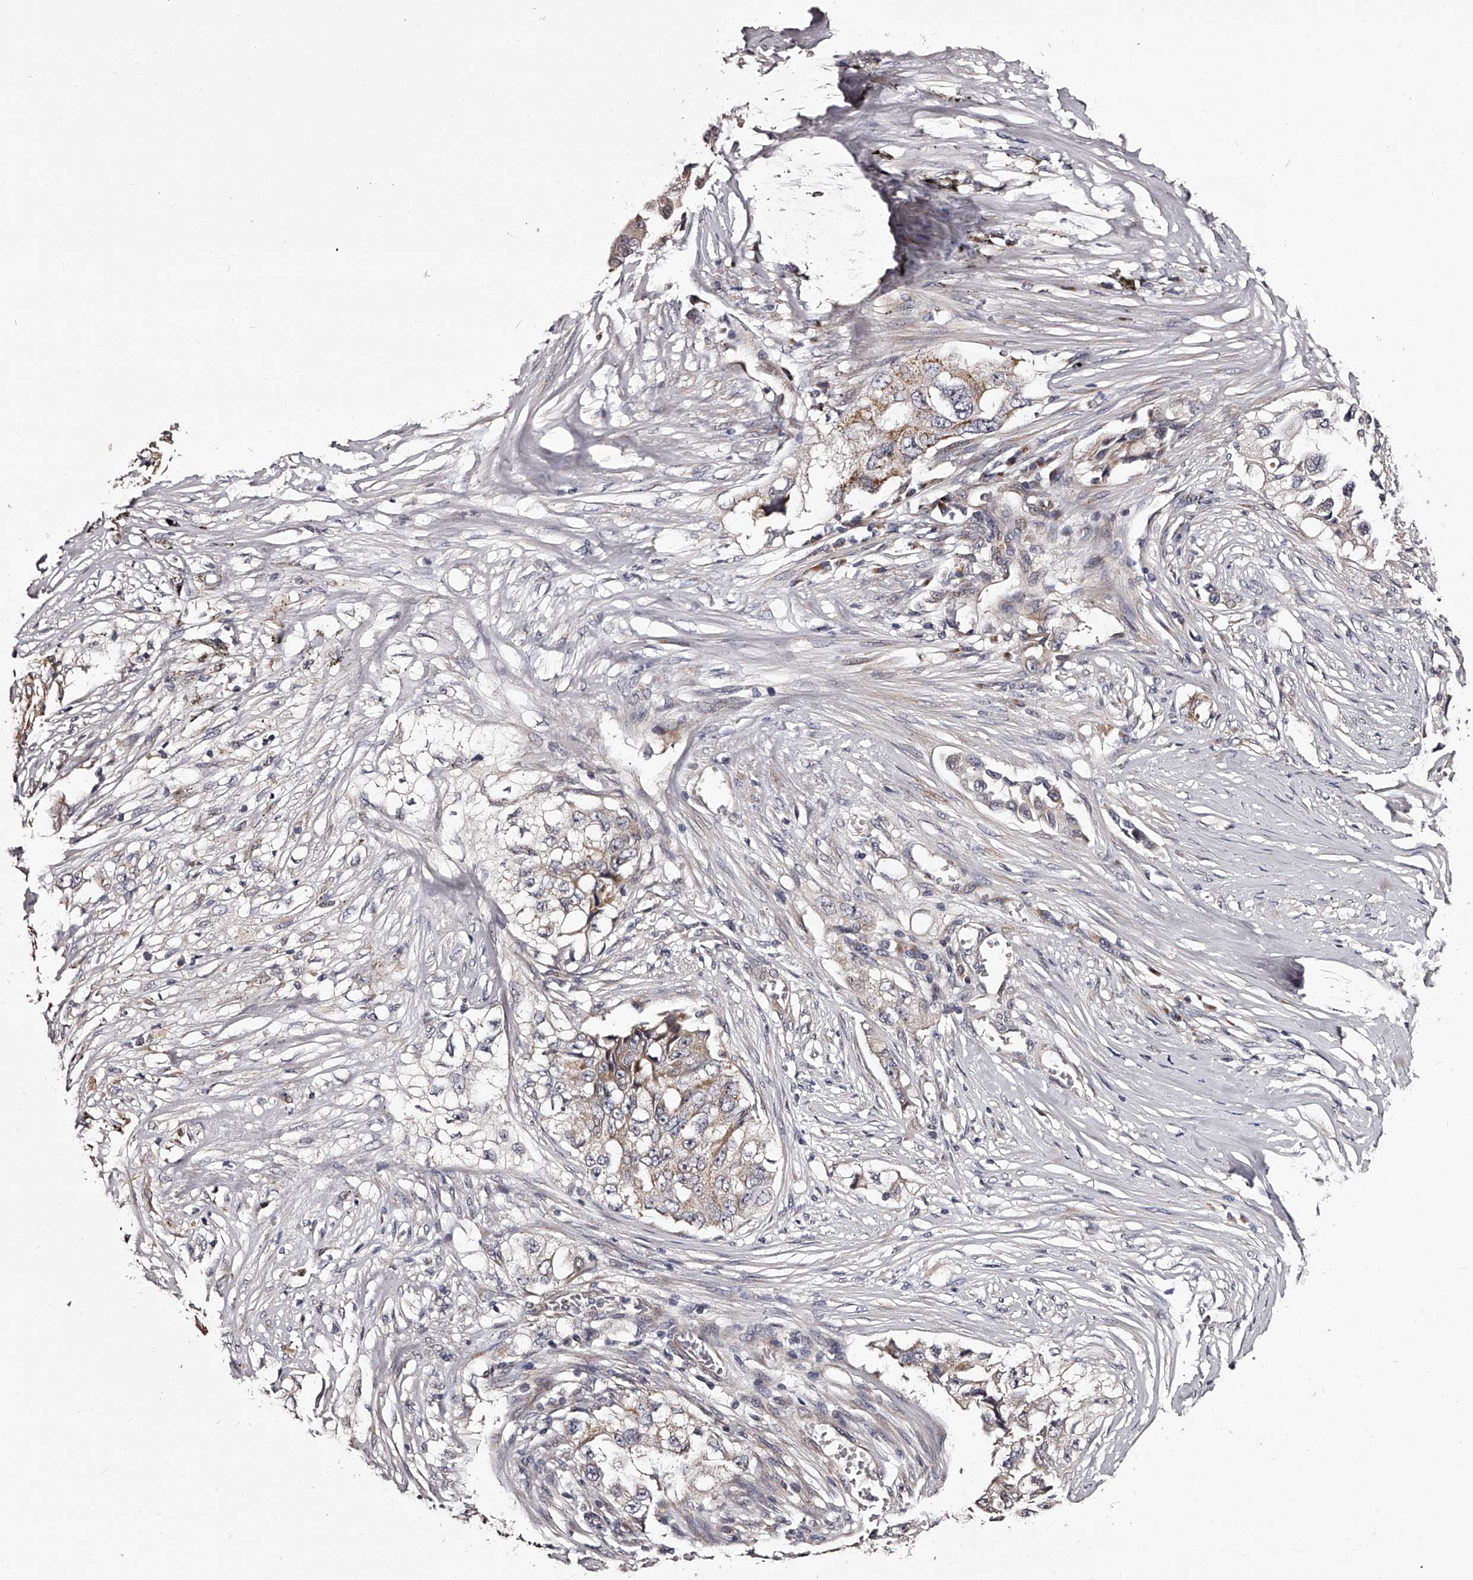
{"staining": {"intensity": "weak", "quantity": "<25%", "location": "cytoplasmic/membranous"}, "tissue": "lung cancer", "cell_type": "Tumor cells", "image_type": "cancer", "snomed": [{"axis": "morphology", "description": "Adenocarcinoma, NOS"}, {"axis": "topography", "description": "Lung"}], "caption": "Human lung adenocarcinoma stained for a protein using immunohistochemistry displays no positivity in tumor cells.", "gene": "RSC1A1", "patient": {"sex": "female", "age": 51}}